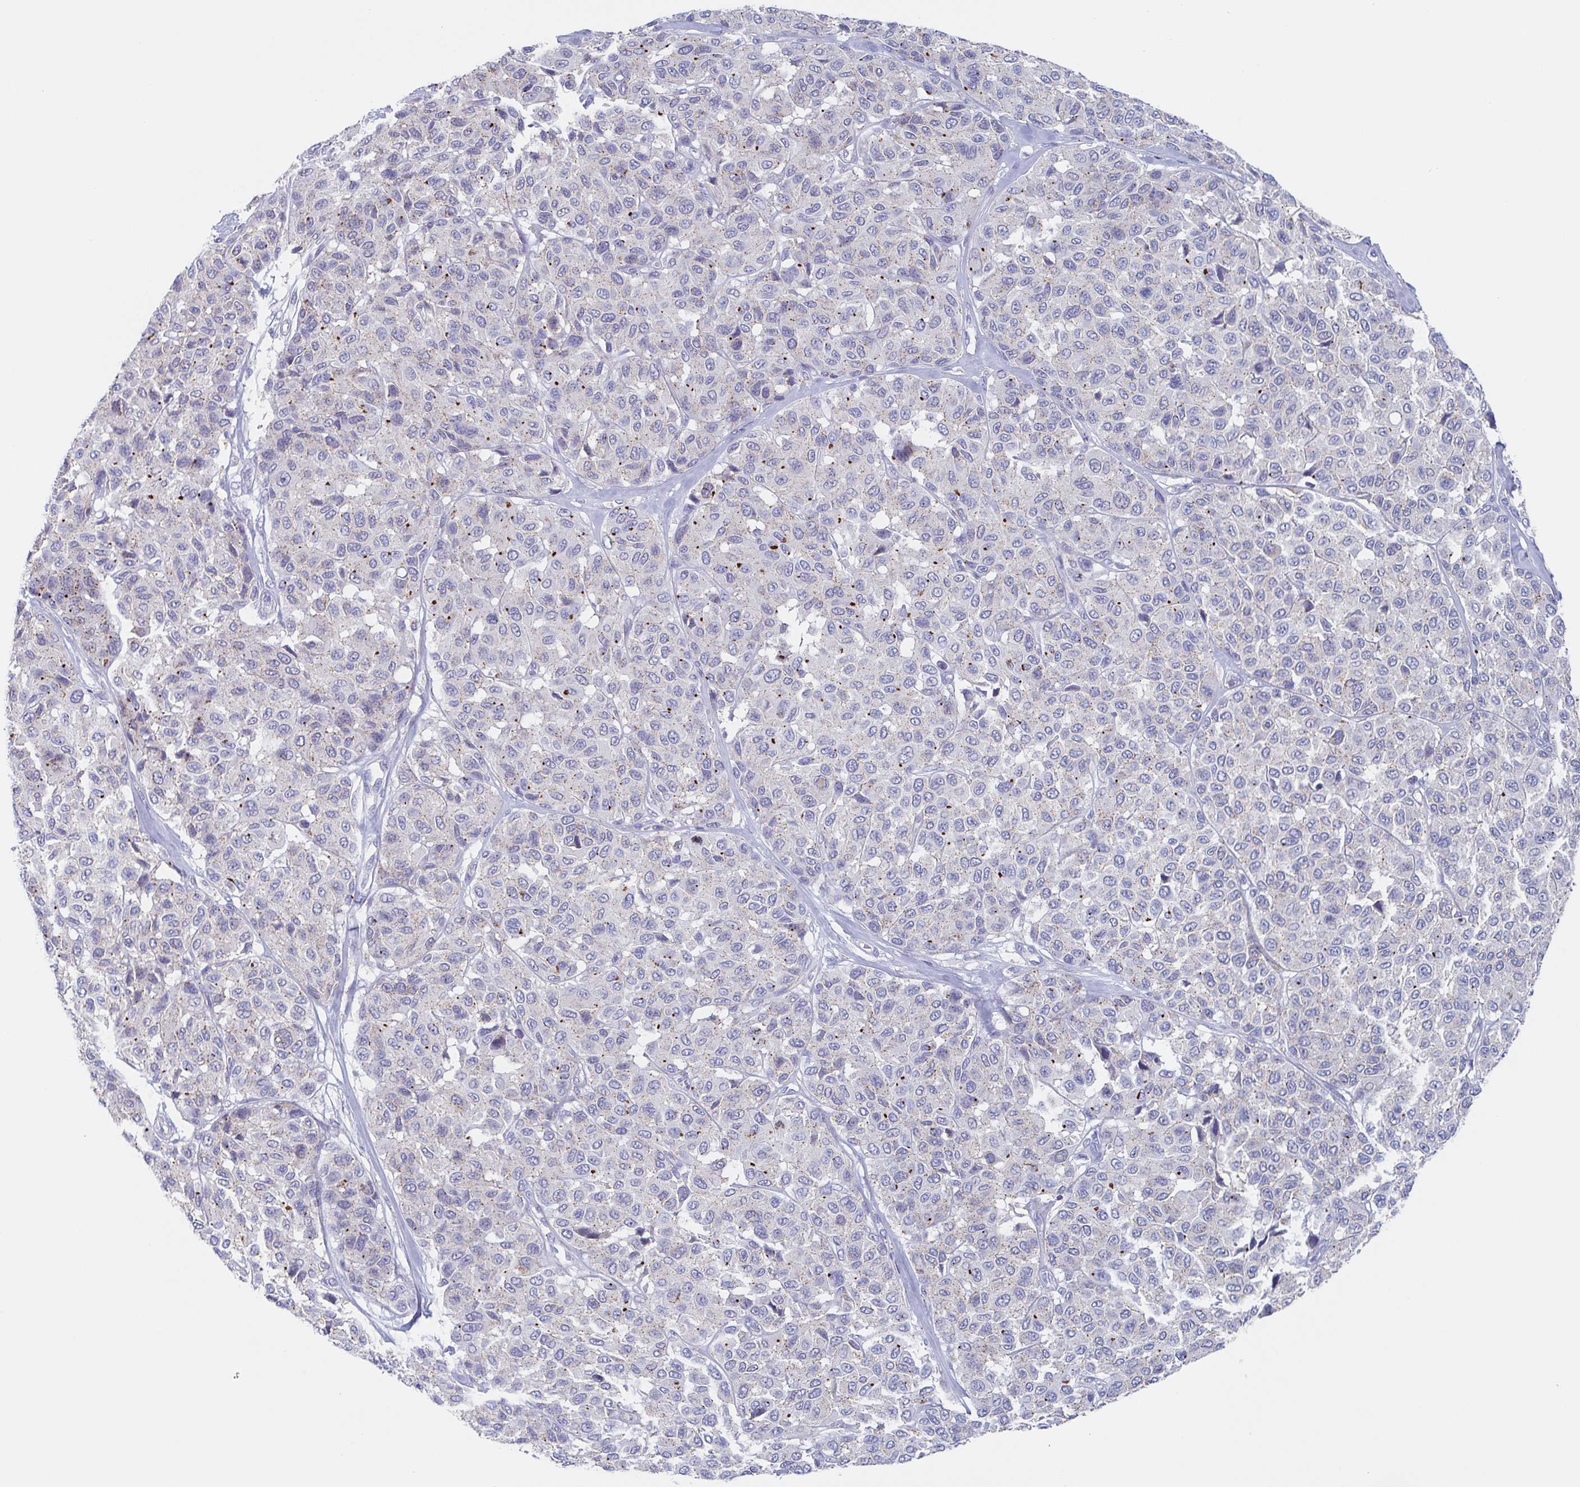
{"staining": {"intensity": "moderate", "quantity": "<25%", "location": "cytoplasmic/membranous"}, "tissue": "melanoma", "cell_type": "Tumor cells", "image_type": "cancer", "snomed": [{"axis": "morphology", "description": "Malignant melanoma, NOS"}, {"axis": "topography", "description": "Skin"}], "caption": "Immunohistochemistry of human malignant melanoma displays low levels of moderate cytoplasmic/membranous expression in approximately <25% of tumor cells. (DAB (3,3'-diaminobenzidine) IHC with brightfield microscopy, high magnification).", "gene": "CHMP5", "patient": {"sex": "female", "age": 66}}